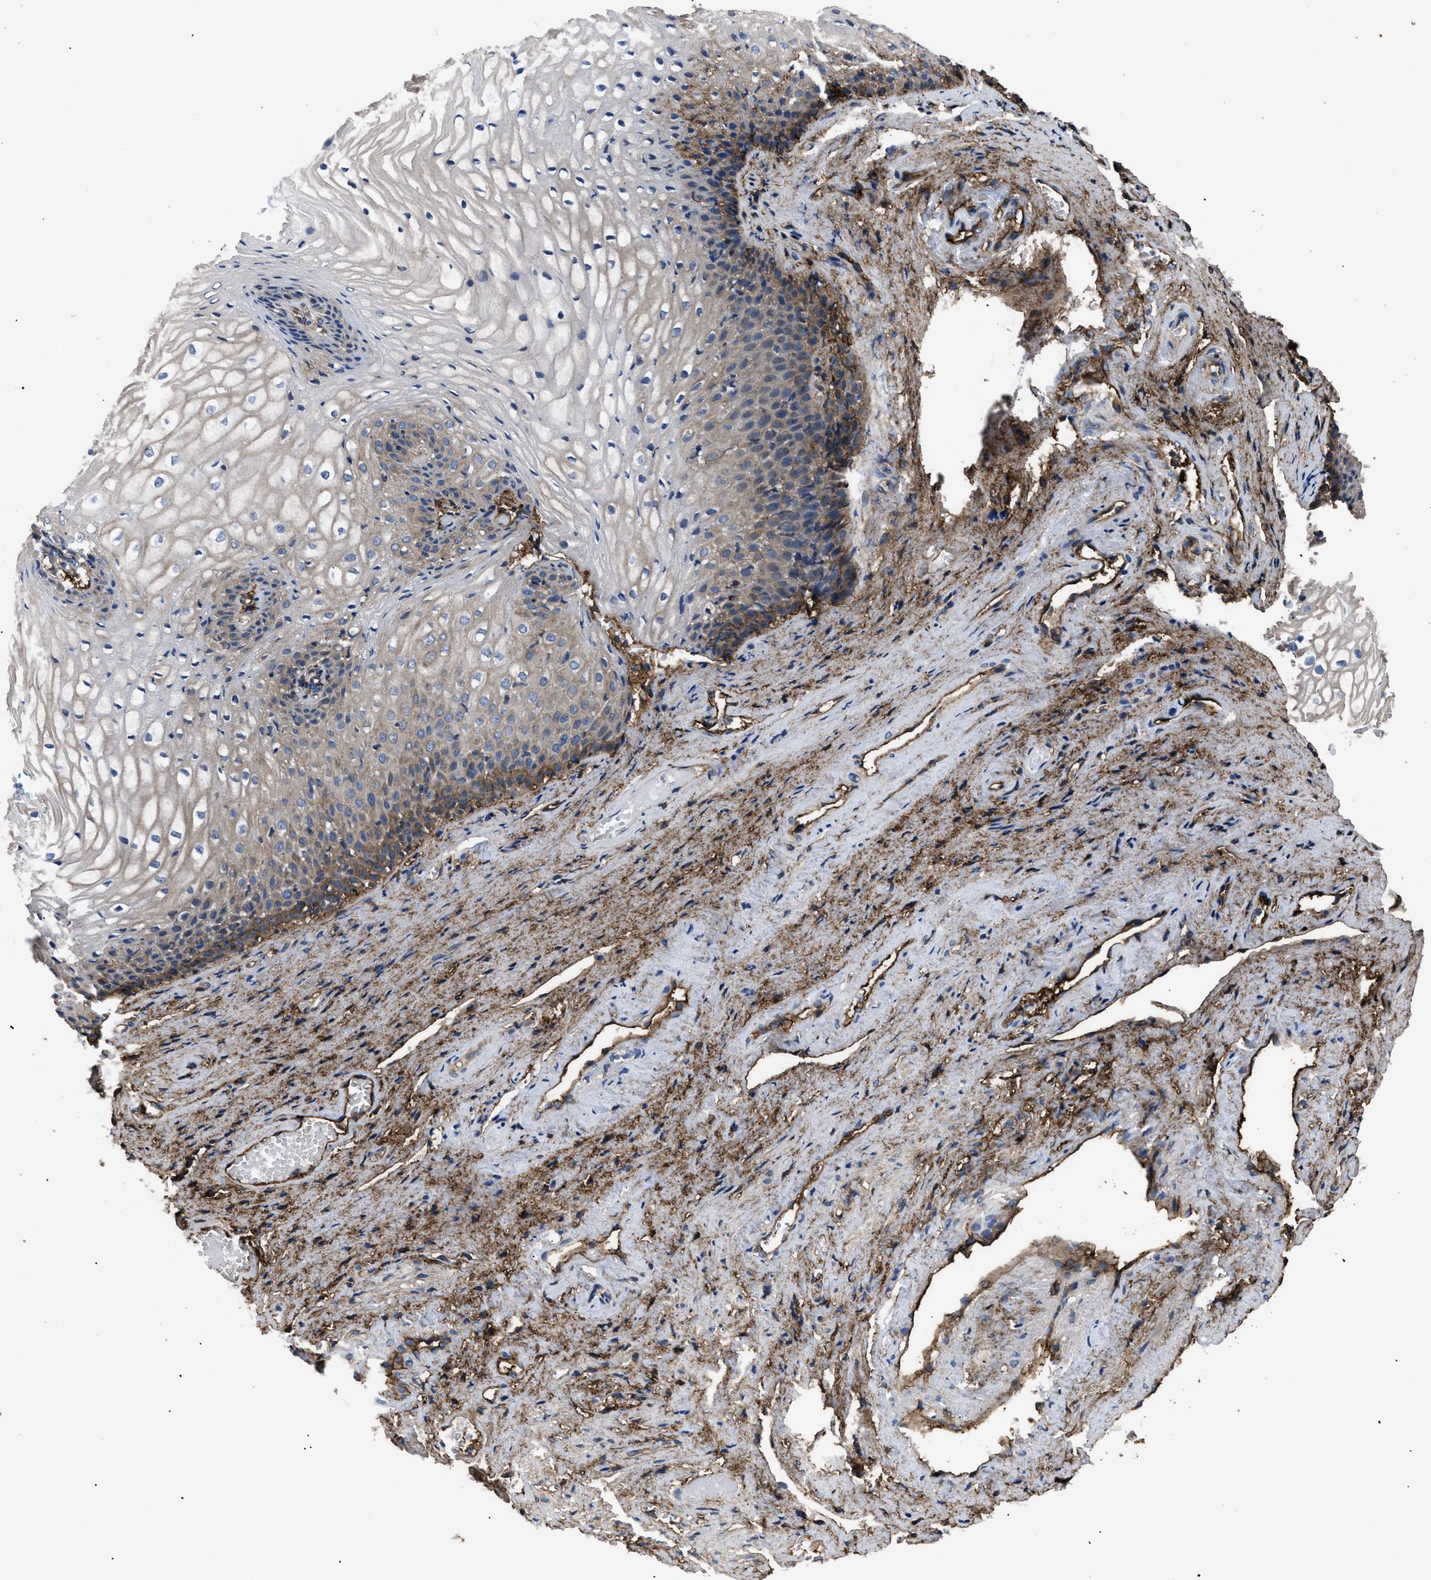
{"staining": {"intensity": "strong", "quantity": "<25%", "location": "cytoplasmic/membranous"}, "tissue": "vagina", "cell_type": "Squamous epithelial cells", "image_type": "normal", "snomed": [{"axis": "morphology", "description": "Normal tissue, NOS"}, {"axis": "topography", "description": "Vagina"}], "caption": "This histopathology image reveals immunohistochemistry staining of benign vagina, with medium strong cytoplasmic/membranous positivity in approximately <25% of squamous epithelial cells.", "gene": "NT5E", "patient": {"sex": "female", "age": 34}}